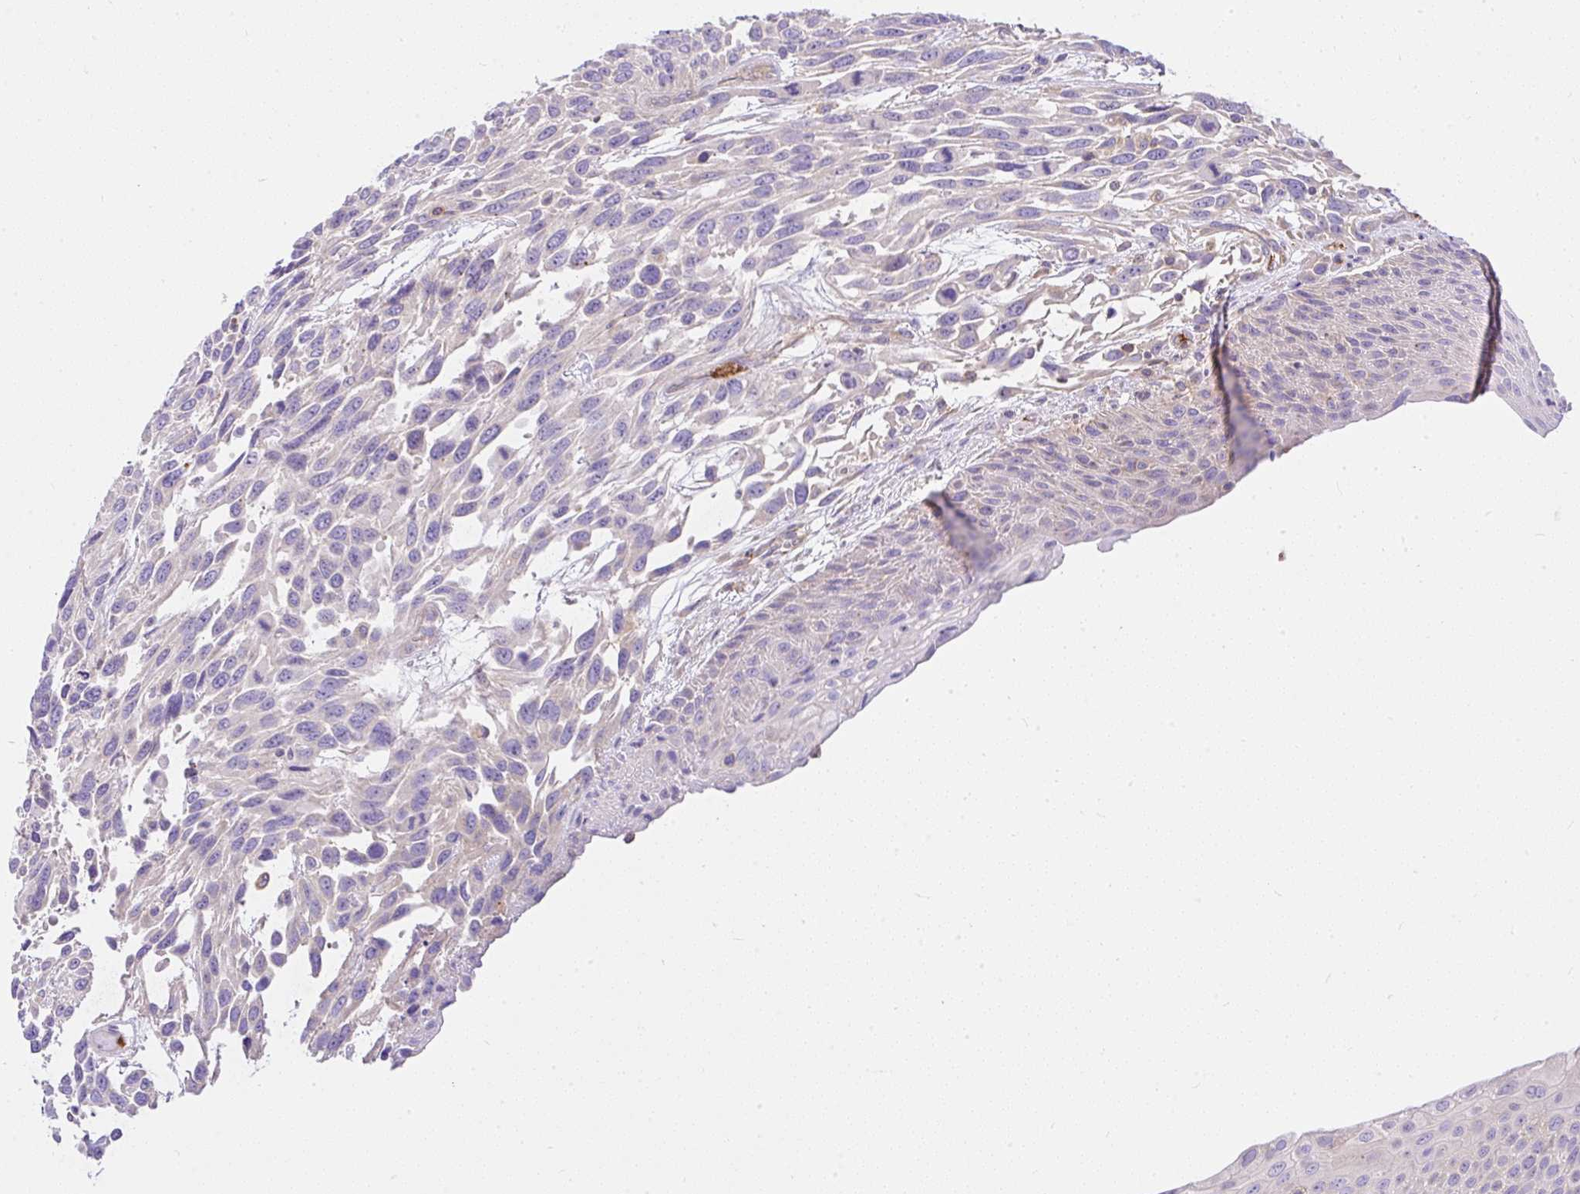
{"staining": {"intensity": "negative", "quantity": "none", "location": "none"}, "tissue": "urothelial cancer", "cell_type": "Tumor cells", "image_type": "cancer", "snomed": [{"axis": "morphology", "description": "Urothelial carcinoma, High grade"}, {"axis": "topography", "description": "Urinary bladder"}], "caption": "An immunohistochemistry (IHC) photomicrograph of urothelial cancer is shown. There is no staining in tumor cells of urothelial cancer.", "gene": "CCDC142", "patient": {"sex": "female", "age": 70}}